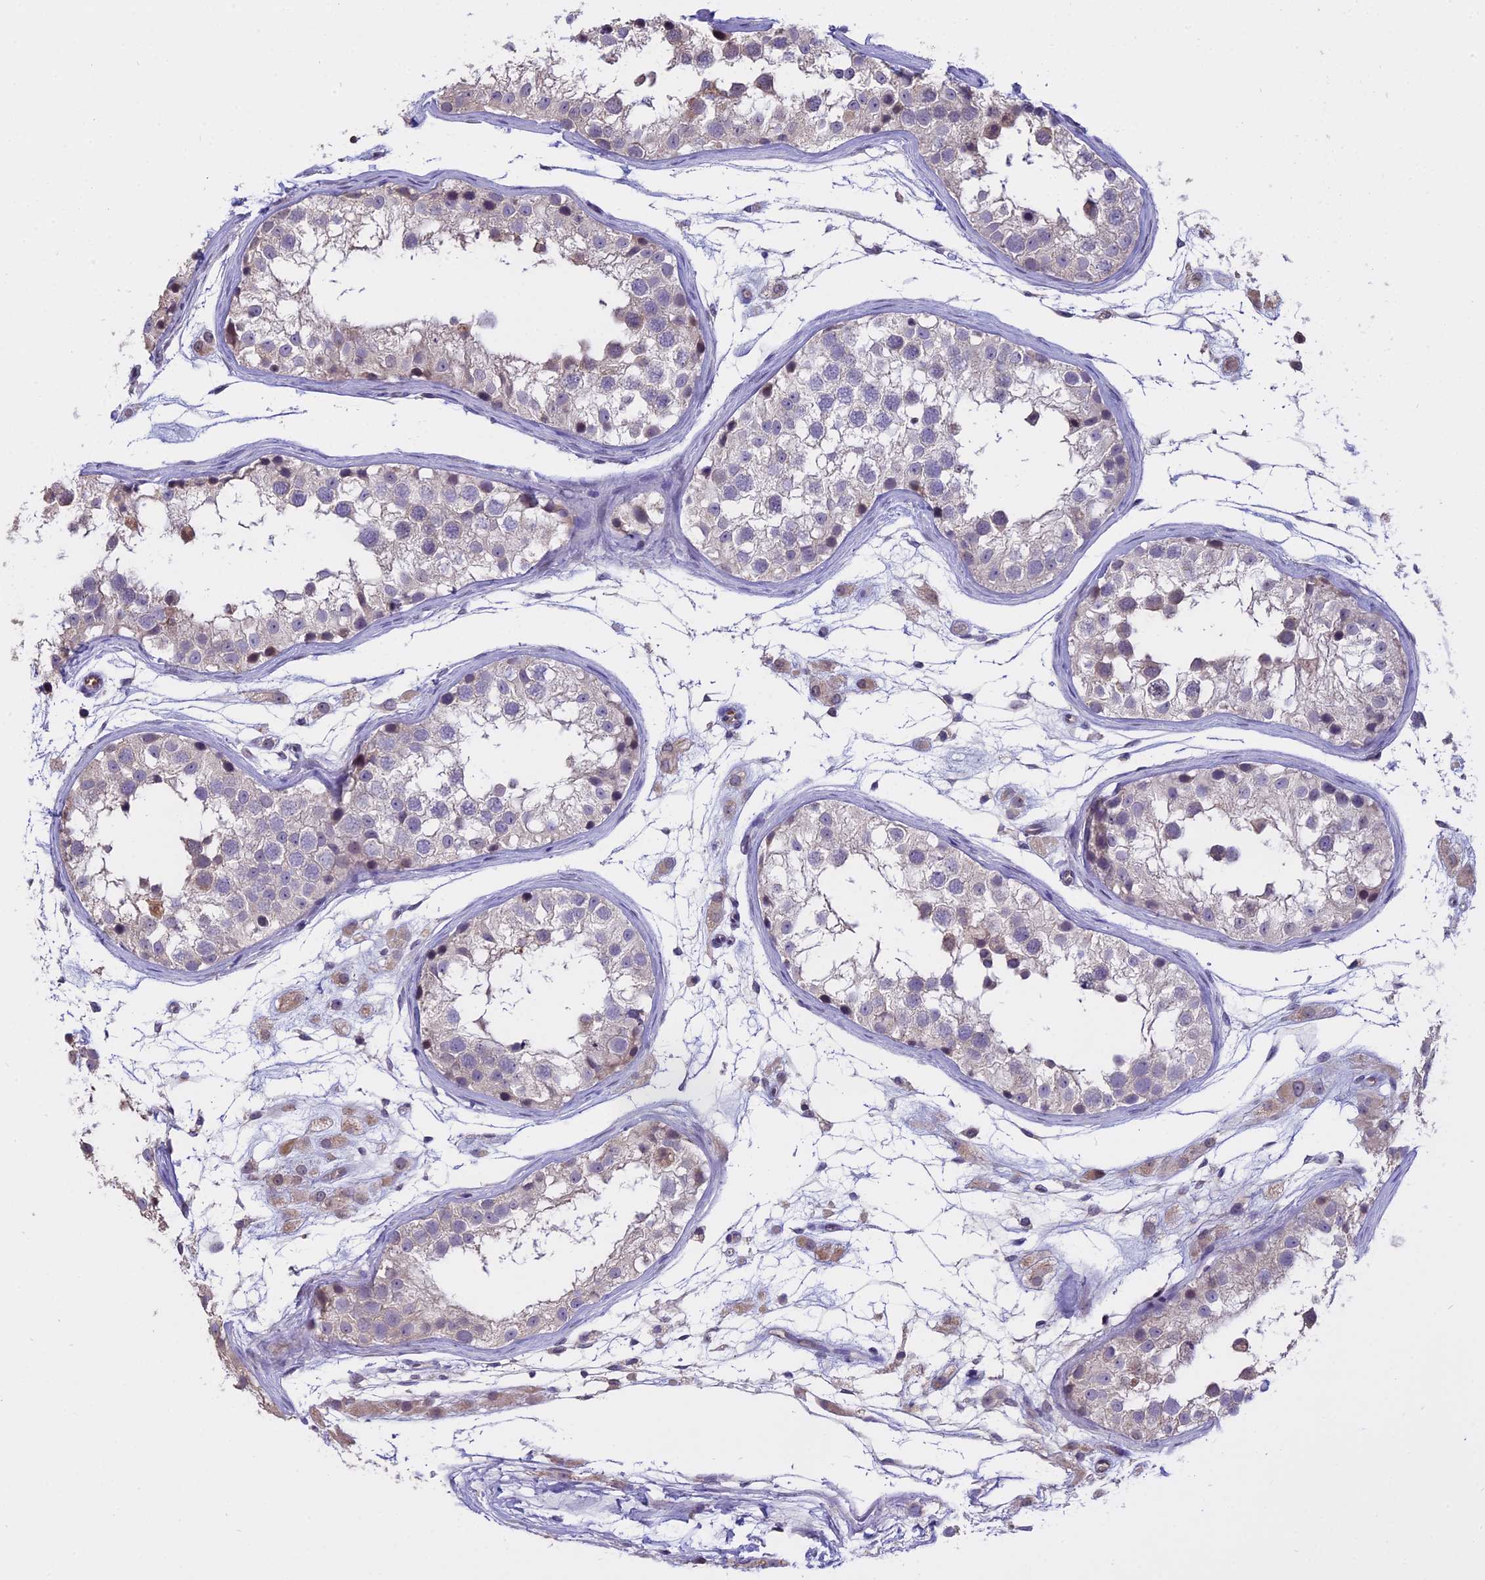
{"staining": {"intensity": "weak", "quantity": "<25%", "location": "cytoplasmic/membranous"}, "tissue": "testis", "cell_type": "Cells in seminiferous ducts", "image_type": "normal", "snomed": [{"axis": "morphology", "description": "Normal tissue, NOS"}, {"axis": "morphology", "description": "Adenocarcinoma, metastatic, NOS"}, {"axis": "topography", "description": "Testis"}], "caption": "Immunohistochemistry (IHC) of benign human testis demonstrates no staining in cells in seminiferous ducts. (DAB (3,3'-diaminobenzidine) IHC, high magnification).", "gene": "WFDC2", "patient": {"sex": "male", "age": 26}}